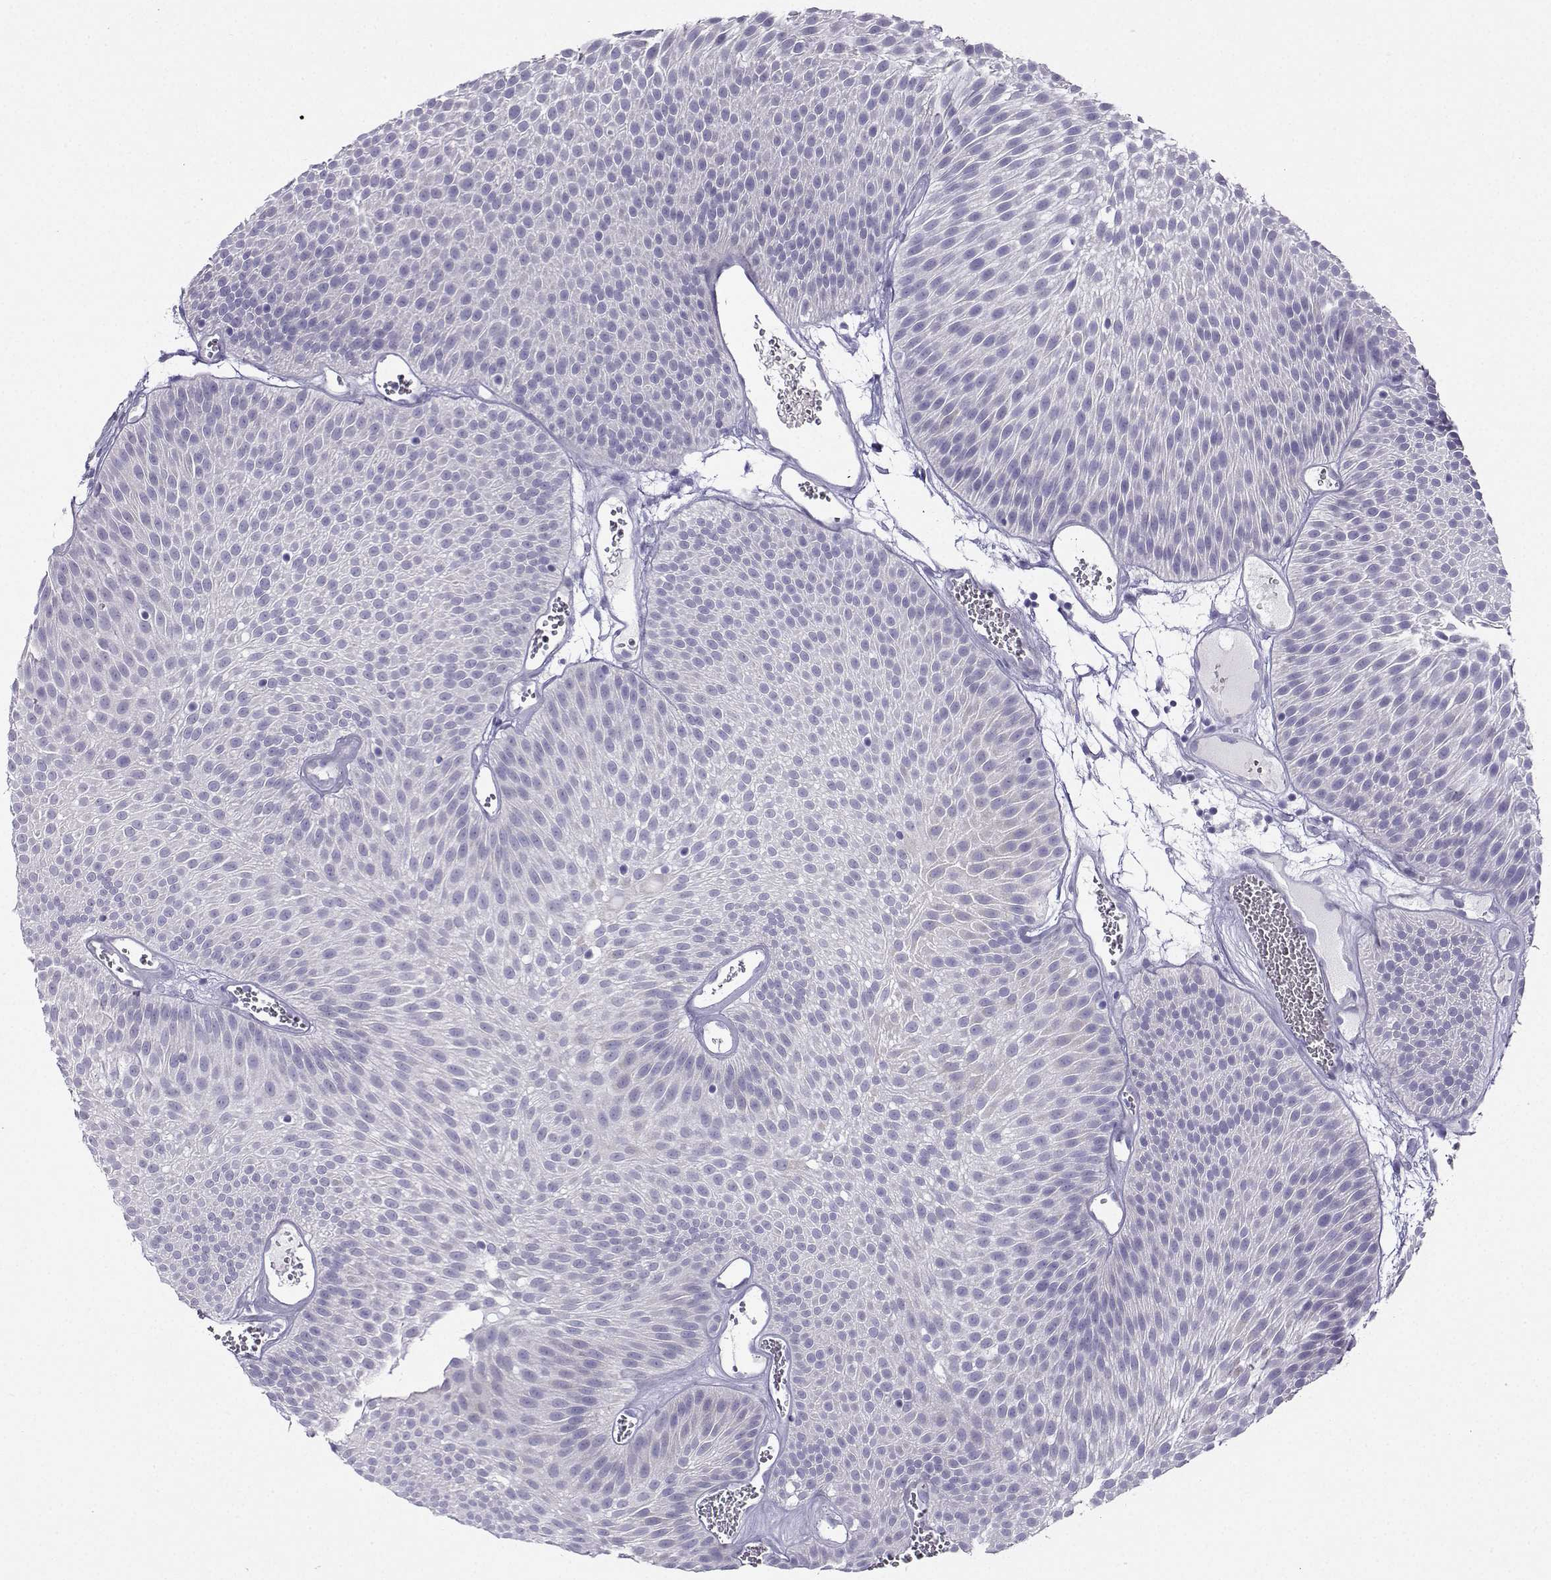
{"staining": {"intensity": "negative", "quantity": "none", "location": "none"}, "tissue": "urothelial cancer", "cell_type": "Tumor cells", "image_type": "cancer", "snomed": [{"axis": "morphology", "description": "Urothelial carcinoma, Low grade"}, {"axis": "topography", "description": "Urinary bladder"}], "caption": "Image shows no significant protein staining in tumor cells of urothelial cancer. (DAB IHC visualized using brightfield microscopy, high magnification).", "gene": "FBXO24", "patient": {"sex": "male", "age": 52}}